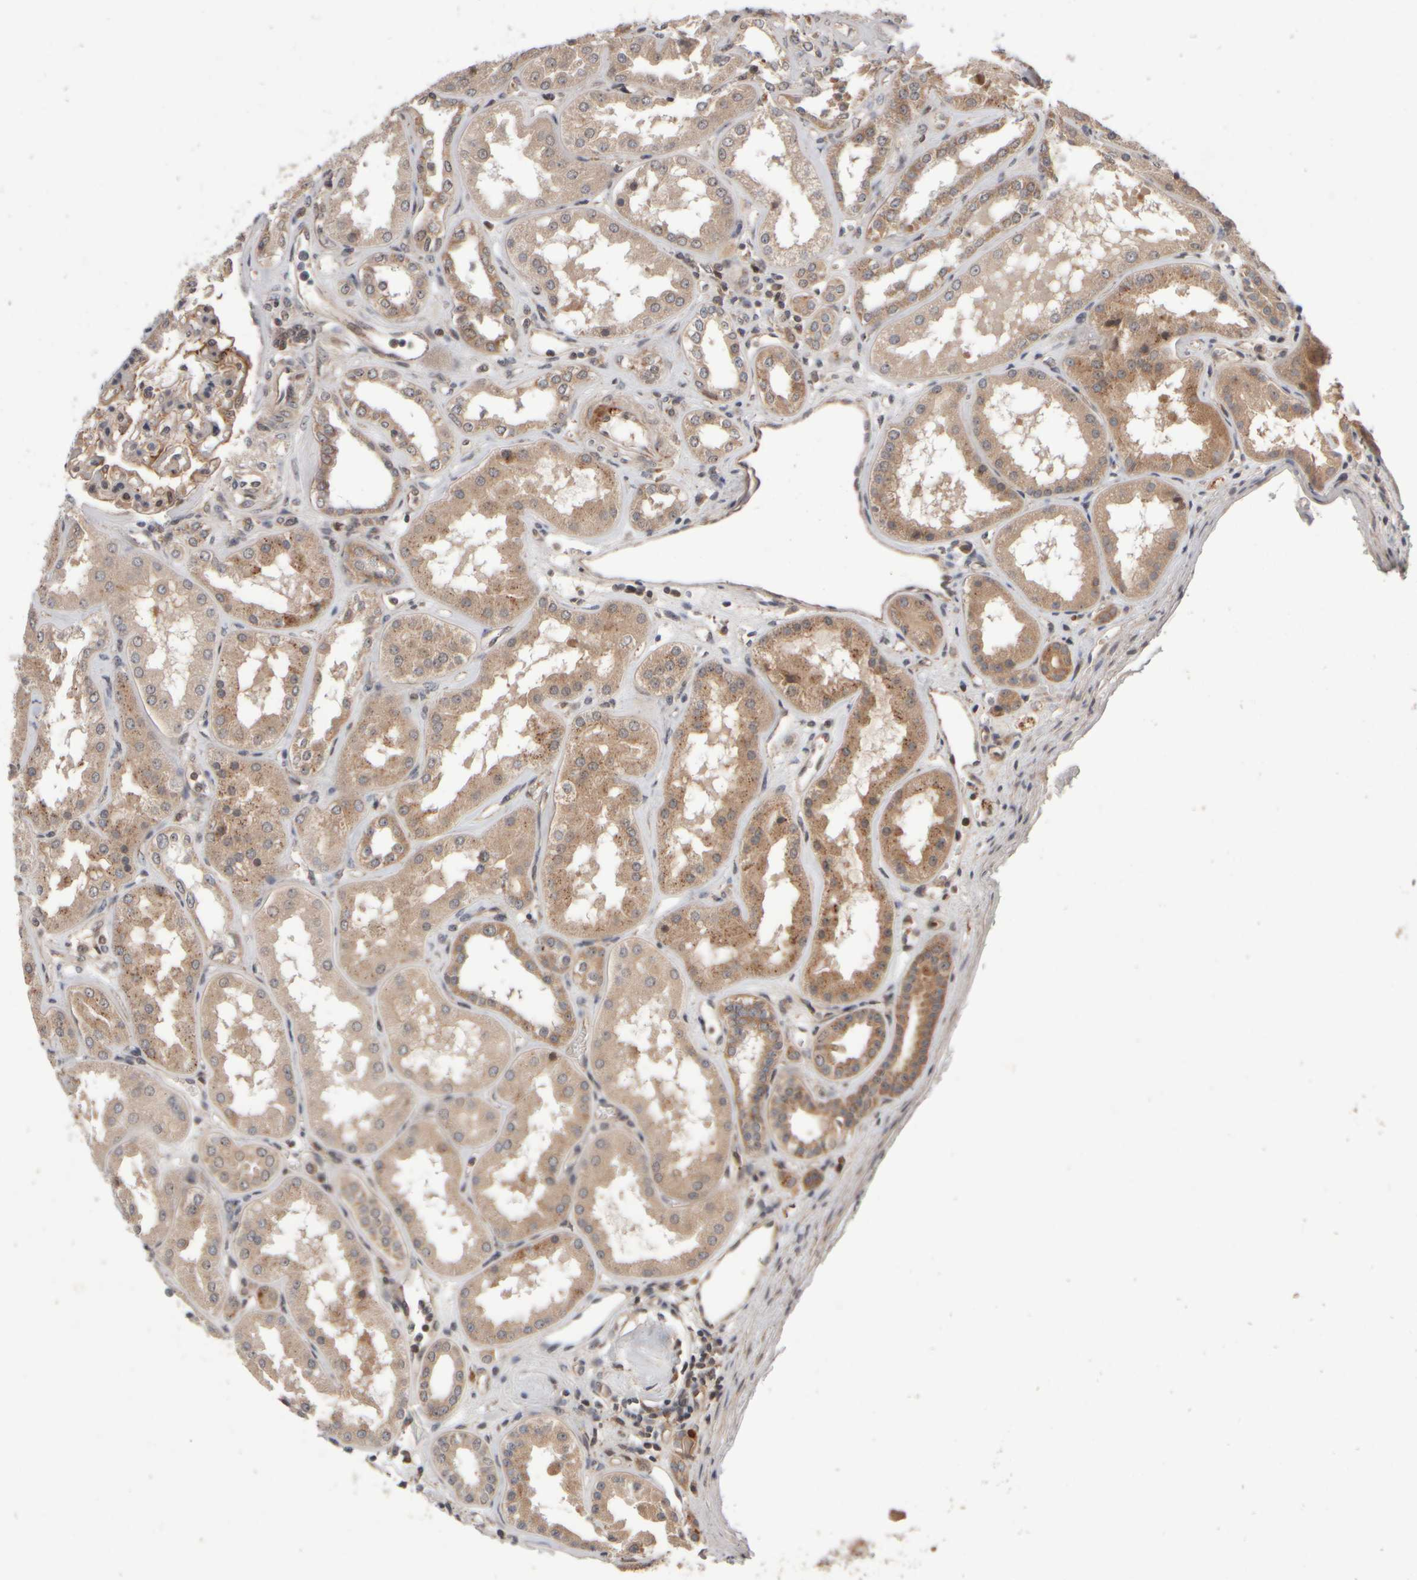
{"staining": {"intensity": "weak", "quantity": ">75%", "location": "cytoplasmic/membranous"}, "tissue": "kidney", "cell_type": "Cells in glomeruli", "image_type": "normal", "snomed": [{"axis": "morphology", "description": "Normal tissue, NOS"}, {"axis": "topography", "description": "Kidney"}], "caption": "Protein staining displays weak cytoplasmic/membranous positivity in about >75% of cells in glomeruli in benign kidney. (DAB (3,3'-diaminobenzidine) IHC, brown staining for protein, blue staining for nuclei).", "gene": "ABHD11", "patient": {"sex": "female", "age": 56}}